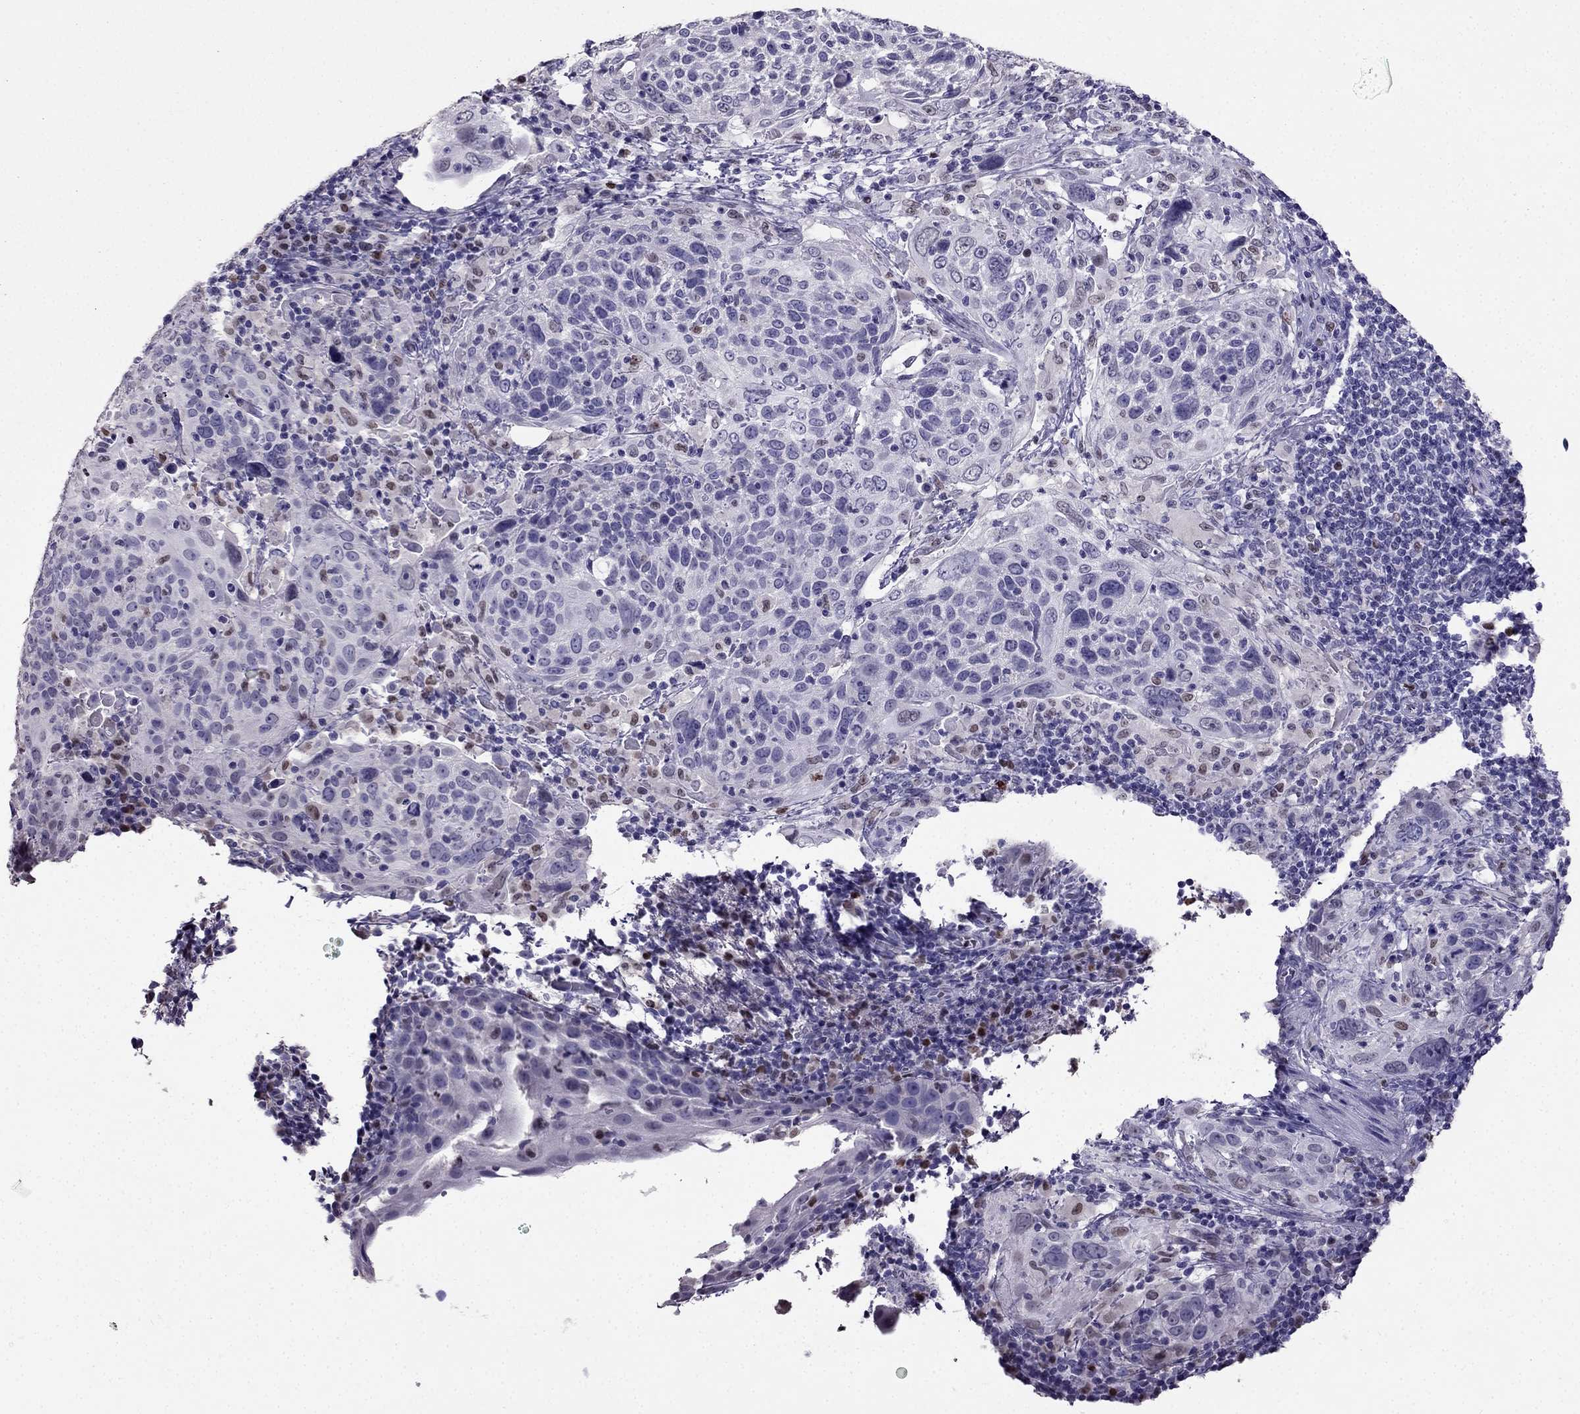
{"staining": {"intensity": "negative", "quantity": "none", "location": "none"}, "tissue": "cervical cancer", "cell_type": "Tumor cells", "image_type": "cancer", "snomed": [{"axis": "morphology", "description": "Squamous cell carcinoma, NOS"}, {"axis": "topography", "description": "Cervix"}], "caption": "Immunohistochemistry histopathology image of human cervical cancer stained for a protein (brown), which demonstrates no positivity in tumor cells.", "gene": "ARID3A", "patient": {"sex": "female", "age": 61}}